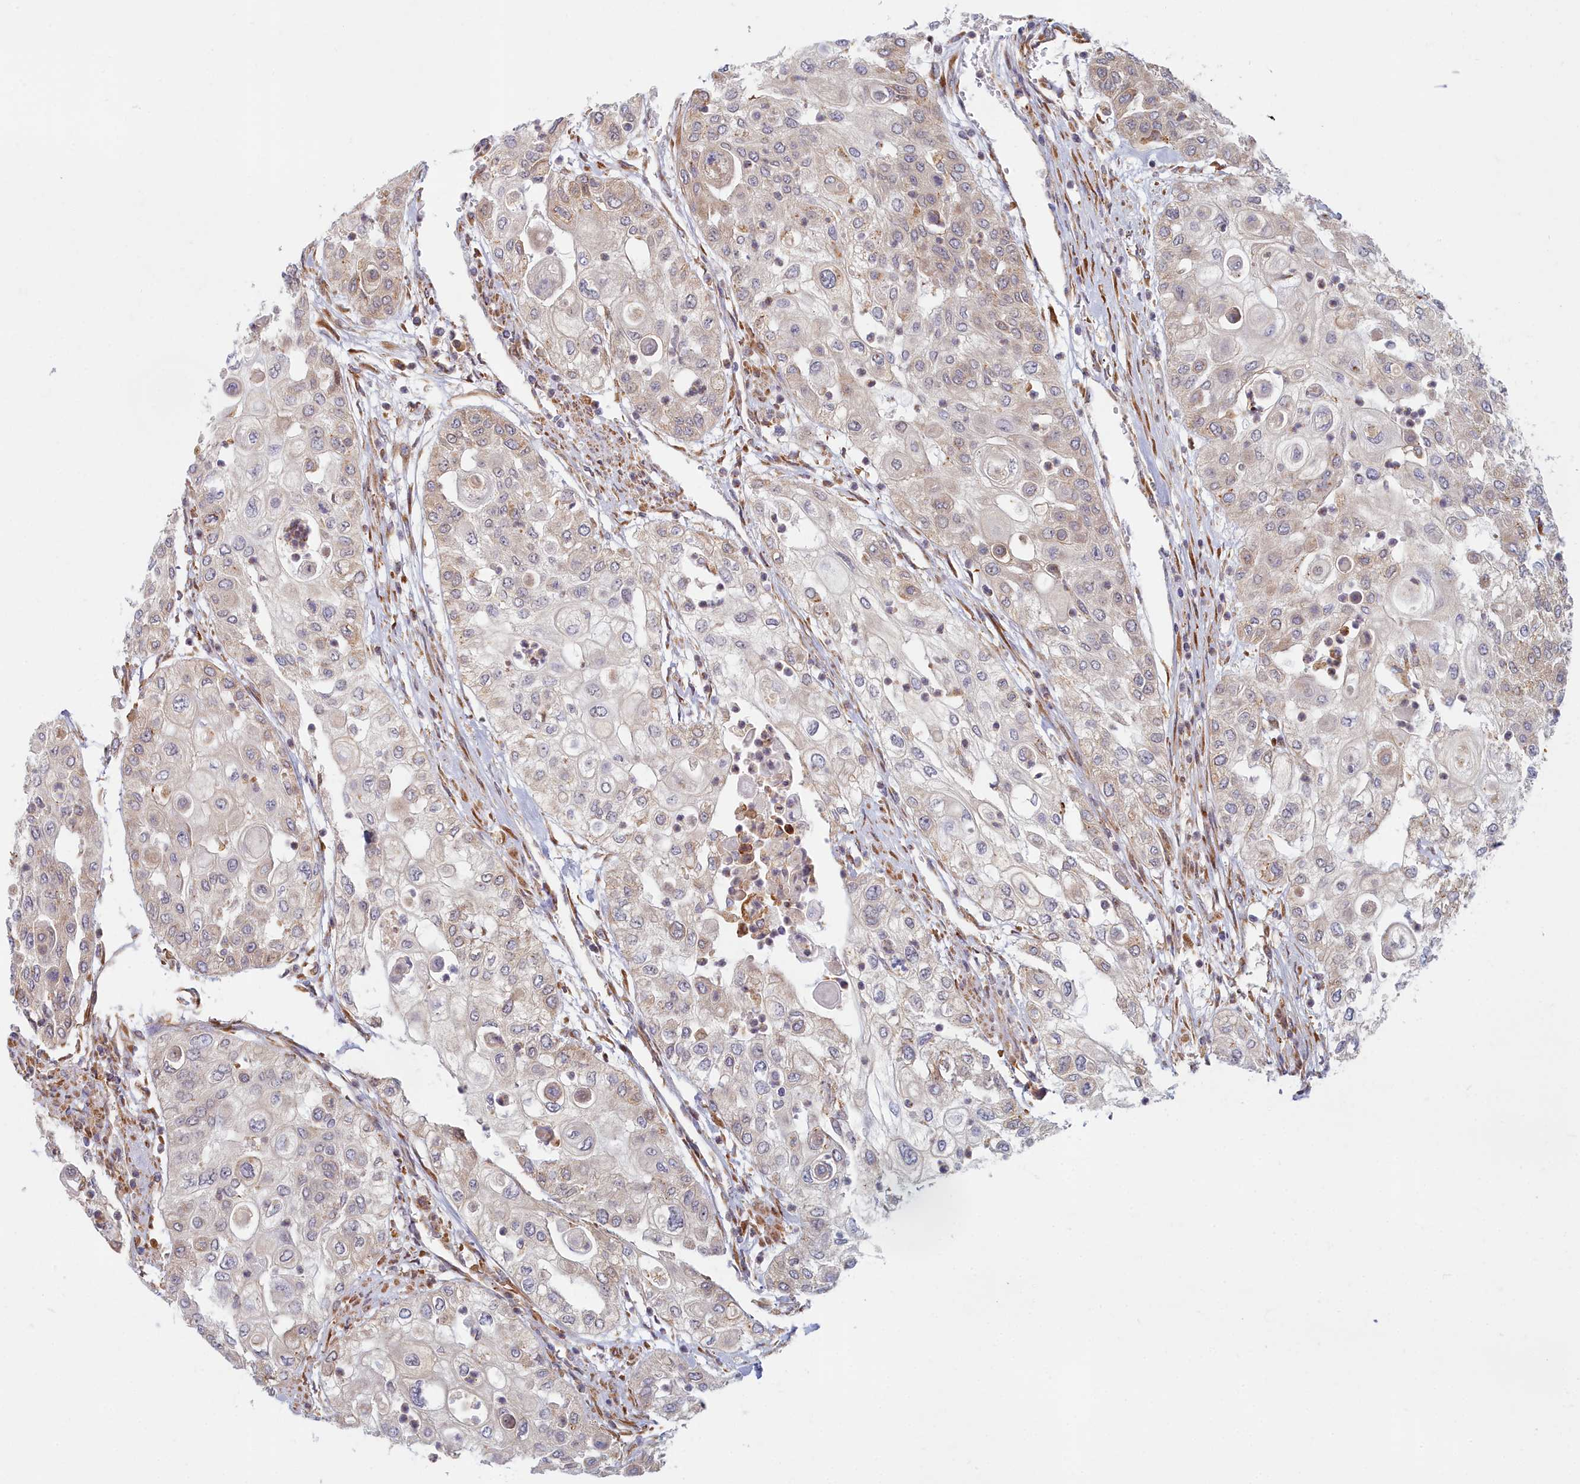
{"staining": {"intensity": "weak", "quantity": "<25%", "location": "nuclear"}, "tissue": "urothelial cancer", "cell_type": "Tumor cells", "image_type": "cancer", "snomed": [{"axis": "morphology", "description": "Urothelial carcinoma, High grade"}, {"axis": "topography", "description": "Urinary bladder"}], "caption": "This is a photomicrograph of immunohistochemistry staining of urothelial cancer, which shows no expression in tumor cells.", "gene": "MAK16", "patient": {"sex": "female", "age": 79}}